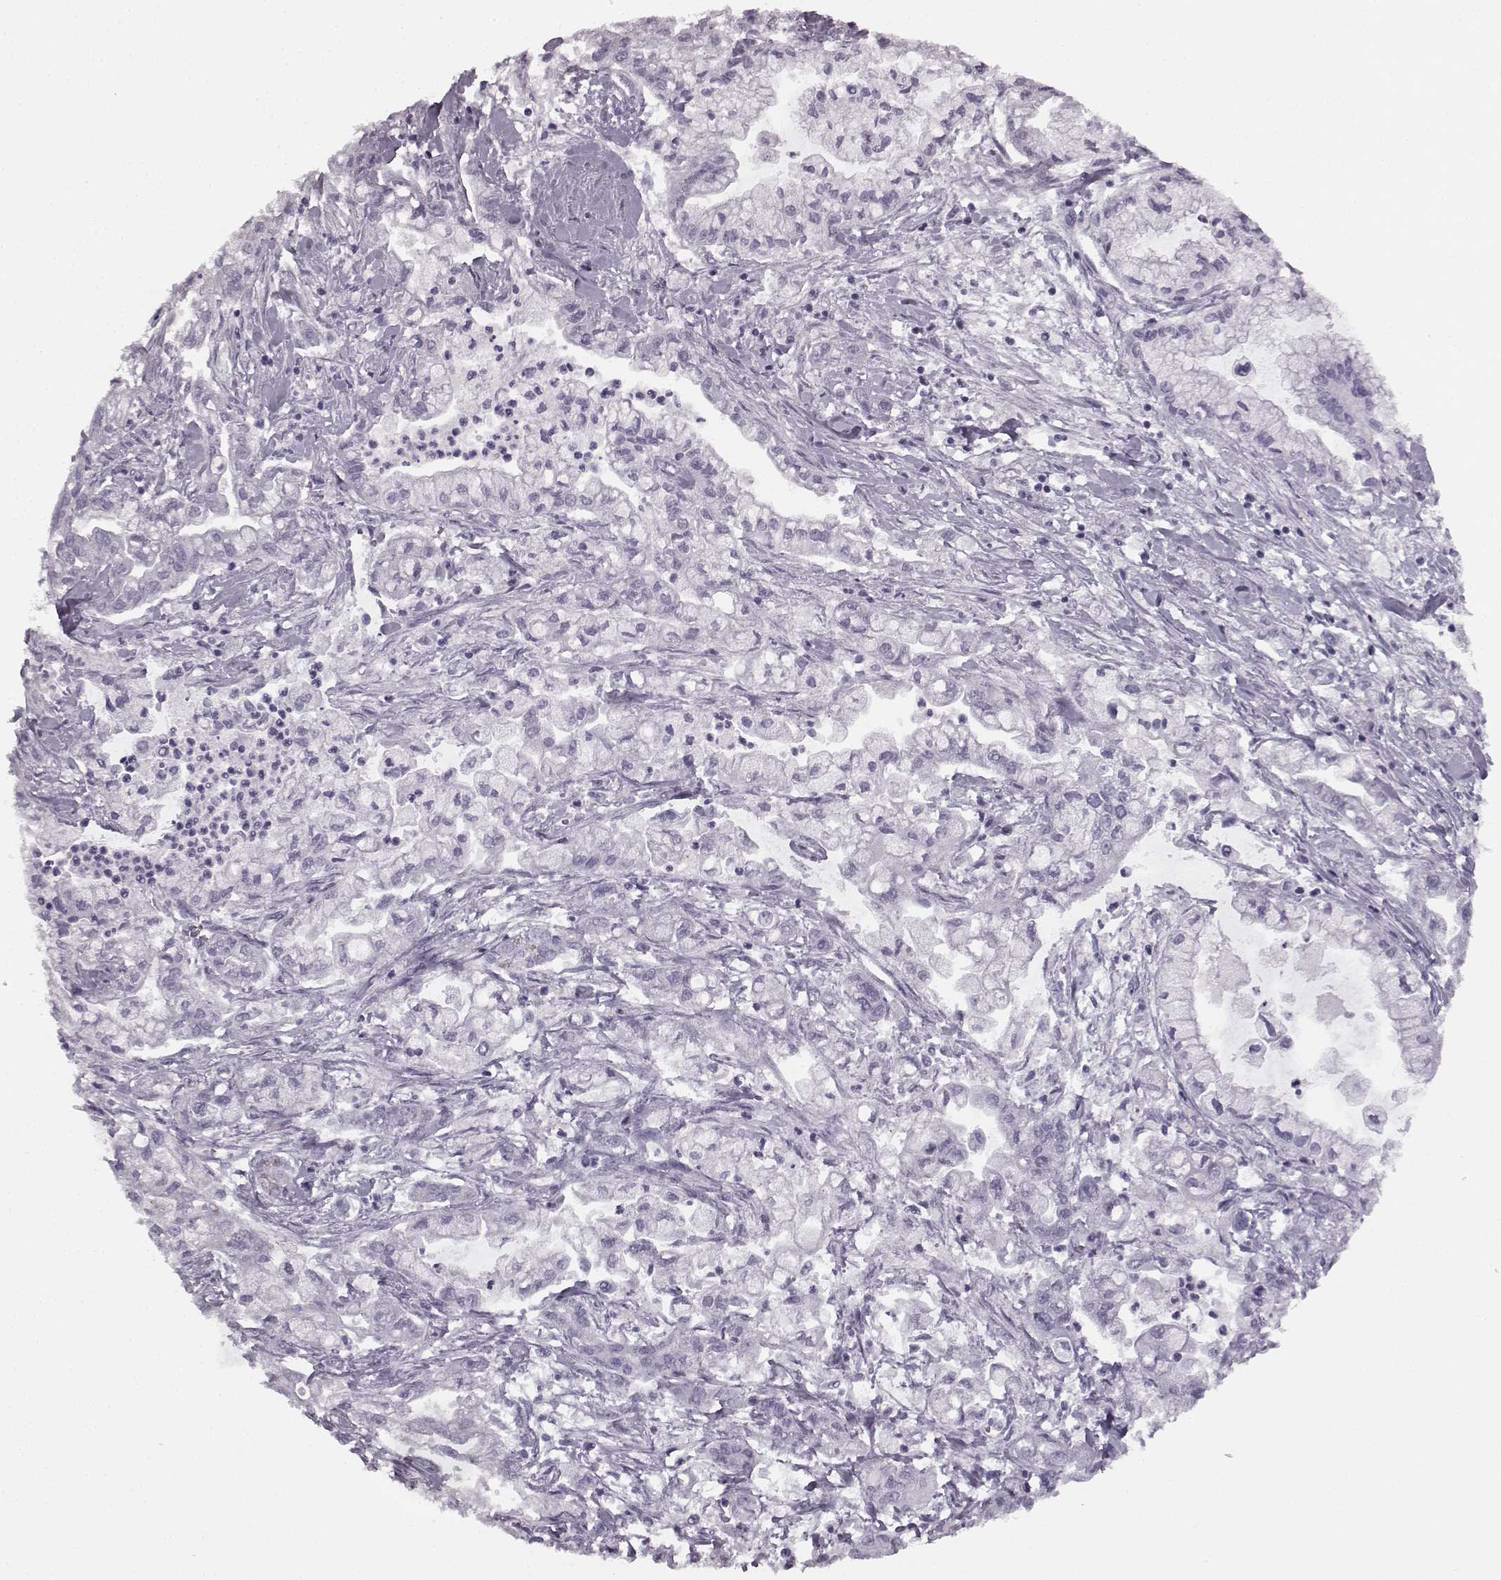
{"staining": {"intensity": "negative", "quantity": "none", "location": "none"}, "tissue": "pancreatic cancer", "cell_type": "Tumor cells", "image_type": "cancer", "snomed": [{"axis": "morphology", "description": "Adenocarcinoma, NOS"}, {"axis": "topography", "description": "Pancreas"}], "caption": "Pancreatic adenocarcinoma stained for a protein using immunohistochemistry displays no staining tumor cells.", "gene": "SEMG2", "patient": {"sex": "male", "age": 54}}